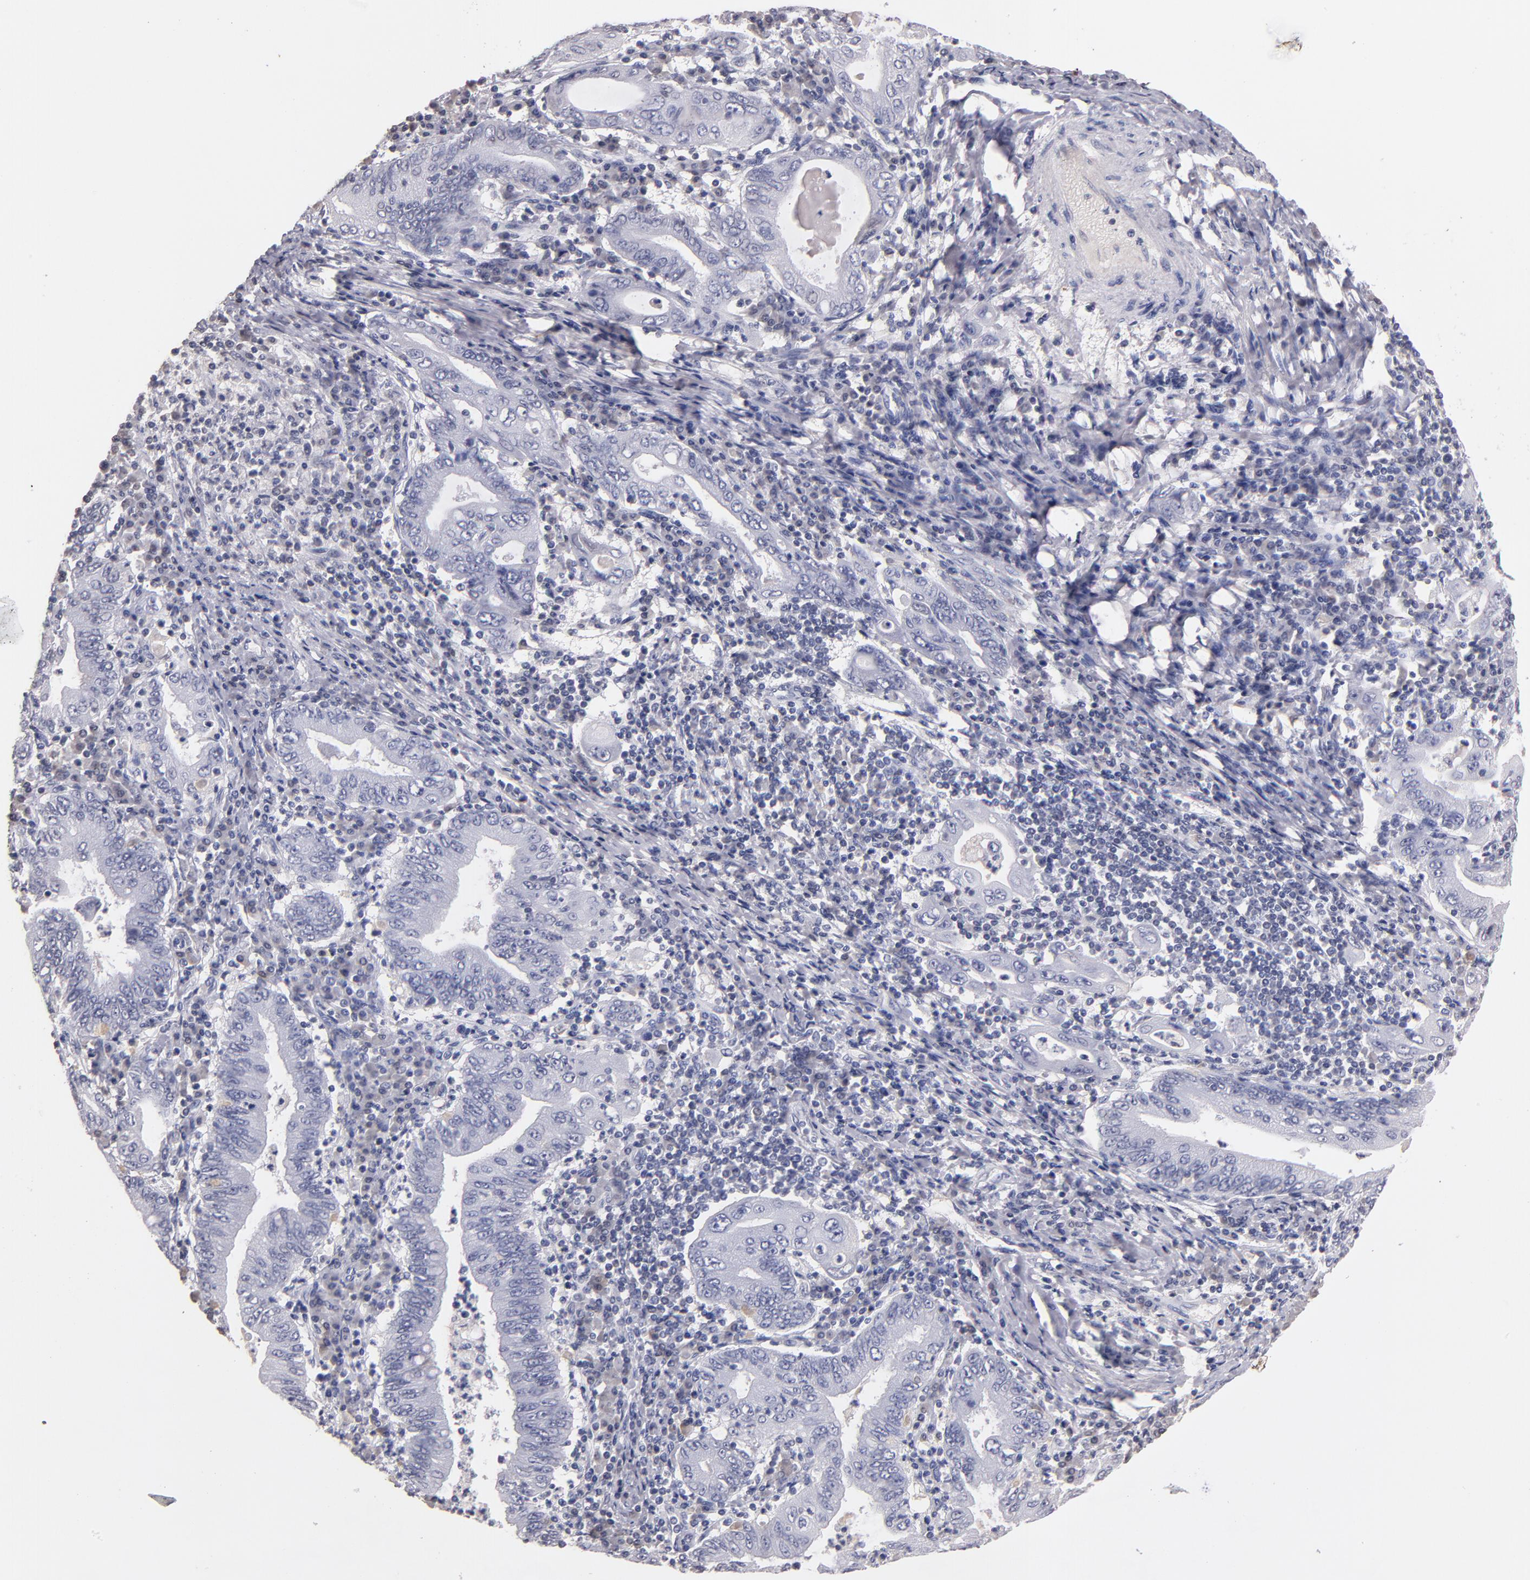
{"staining": {"intensity": "negative", "quantity": "none", "location": "none"}, "tissue": "stomach cancer", "cell_type": "Tumor cells", "image_type": "cancer", "snomed": [{"axis": "morphology", "description": "Normal tissue, NOS"}, {"axis": "morphology", "description": "Adenocarcinoma, NOS"}, {"axis": "topography", "description": "Esophagus"}, {"axis": "topography", "description": "Stomach, upper"}, {"axis": "topography", "description": "Peripheral nerve tissue"}], "caption": "Immunohistochemistry image of neoplastic tissue: human stomach cancer (adenocarcinoma) stained with DAB shows no significant protein staining in tumor cells.", "gene": "SOX10", "patient": {"sex": "male", "age": 62}}